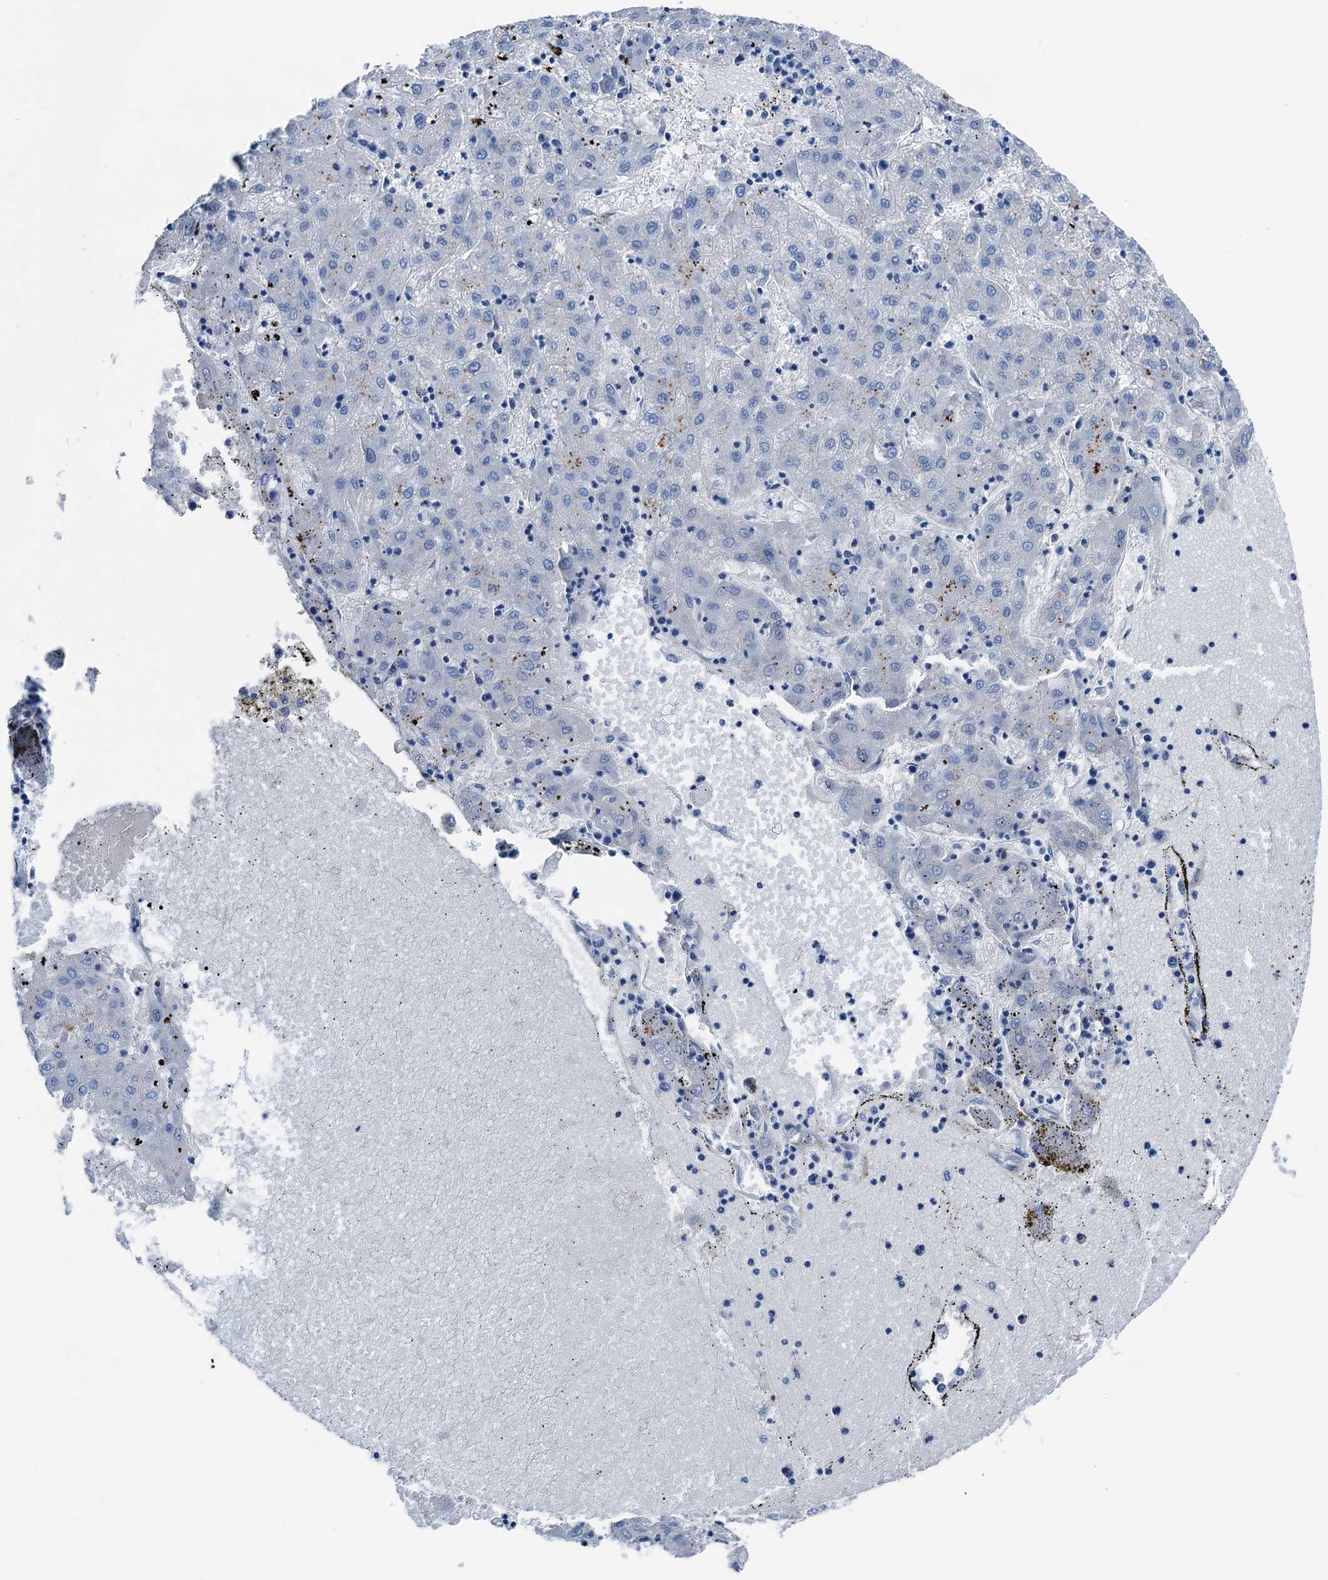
{"staining": {"intensity": "negative", "quantity": "none", "location": "none"}, "tissue": "liver cancer", "cell_type": "Tumor cells", "image_type": "cancer", "snomed": [{"axis": "morphology", "description": "Carcinoma, Hepatocellular, NOS"}, {"axis": "topography", "description": "Liver"}], "caption": "High power microscopy histopathology image of an IHC image of liver cancer, revealing no significant expression in tumor cells. The staining was performed using DAB to visualize the protein expression in brown, while the nuclei were stained in blue with hematoxylin (Magnification: 20x).", "gene": "C1QTNF4", "patient": {"sex": "male", "age": 72}}